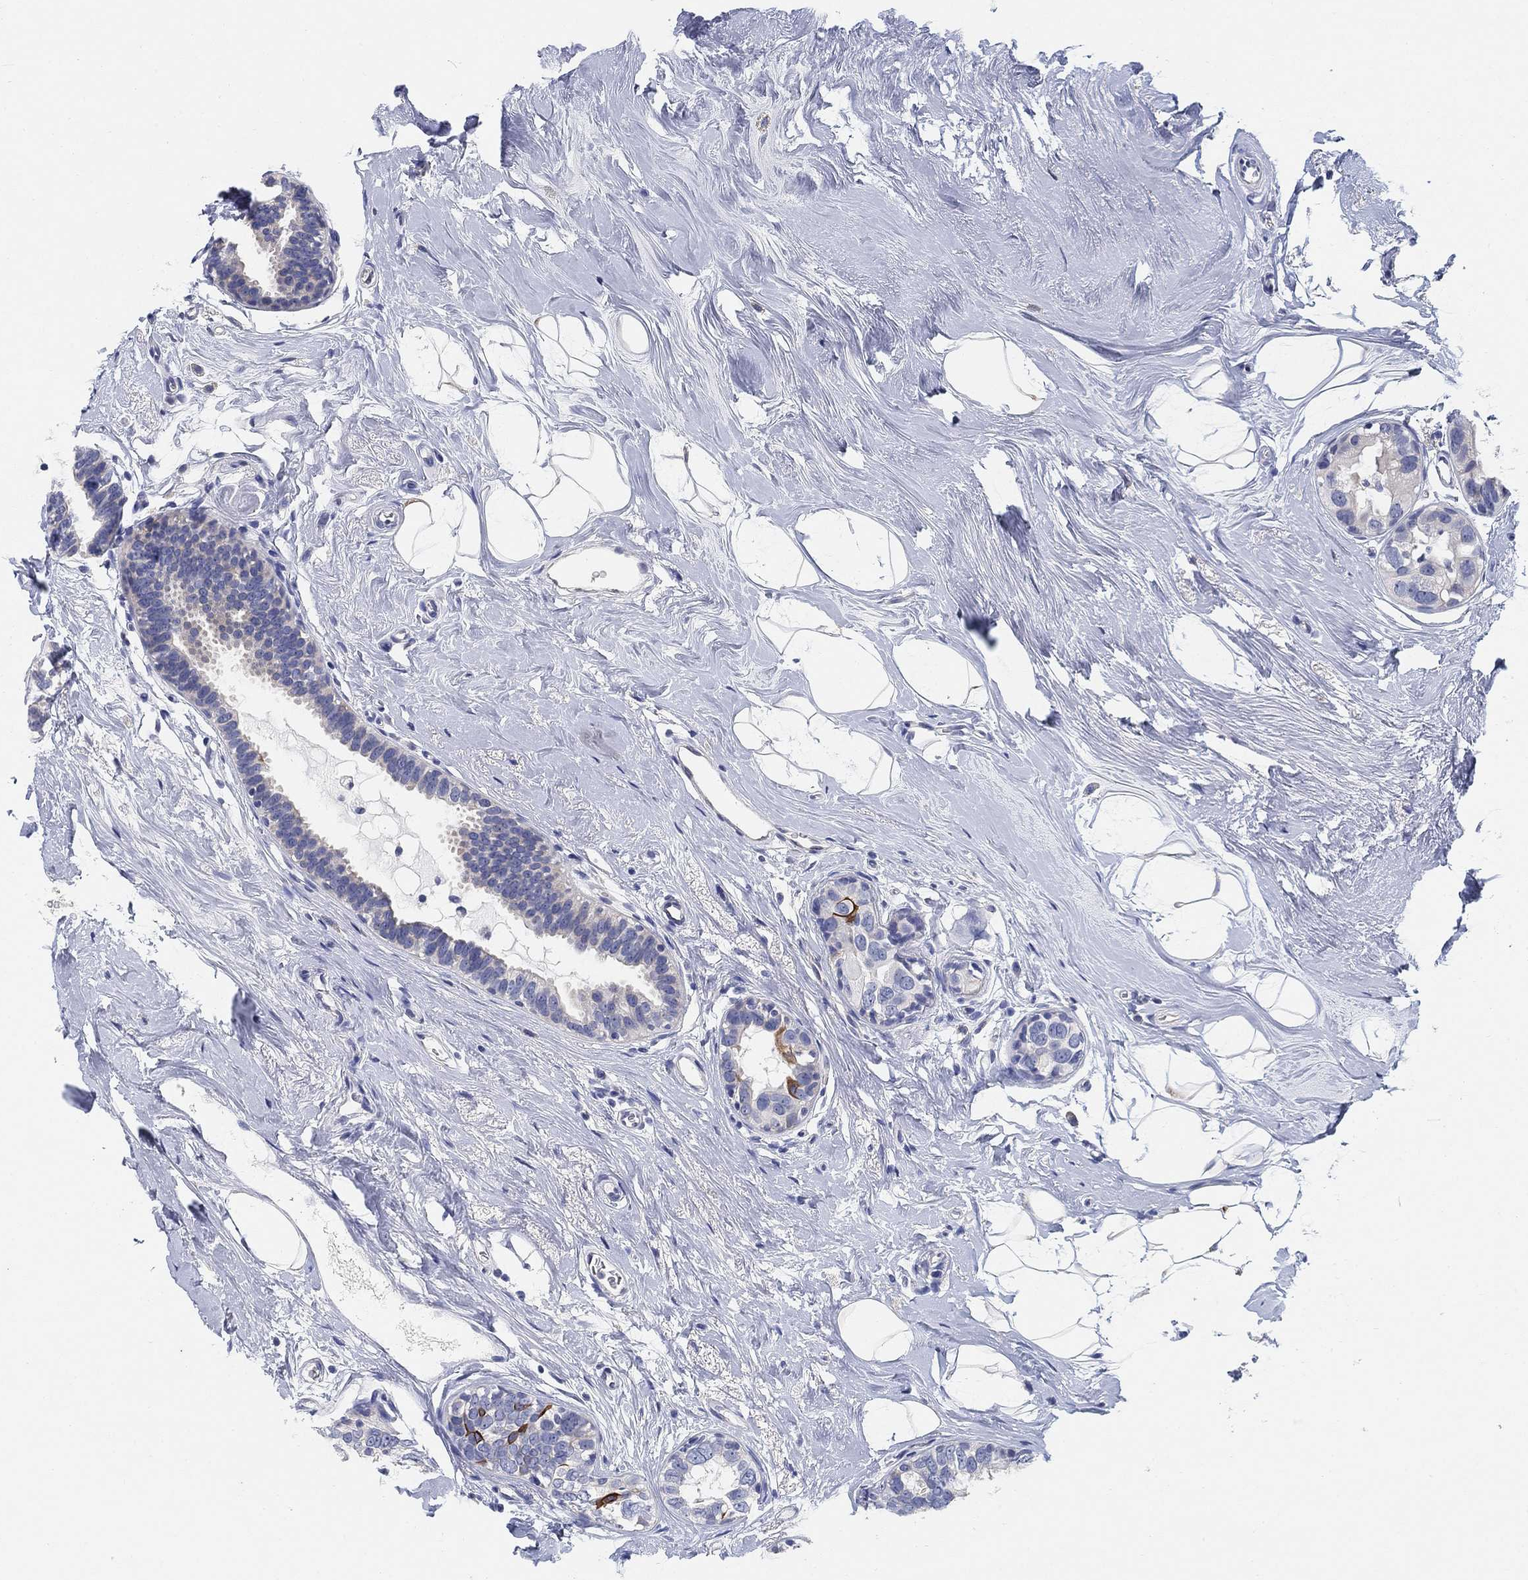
{"staining": {"intensity": "strong", "quantity": "<25%", "location": "cytoplasmic/membranous"}, "tissue": "breast cancer", "cell_type": "Tumor cells", "image_type": "cancer", "snomed": [{"axis": "morphology", "description": "Duct carcinoma"}, {"axis": "topography", "description": "Breast"}], "caption": "Protein analysis of breast infiltrating ductal carcinoma tissue exhibits strong cytoplasmic/membranous staining in about <25% of tumor cells.", "gene": "CLUL1", "patient": {"sex": "female", "age": 55}}